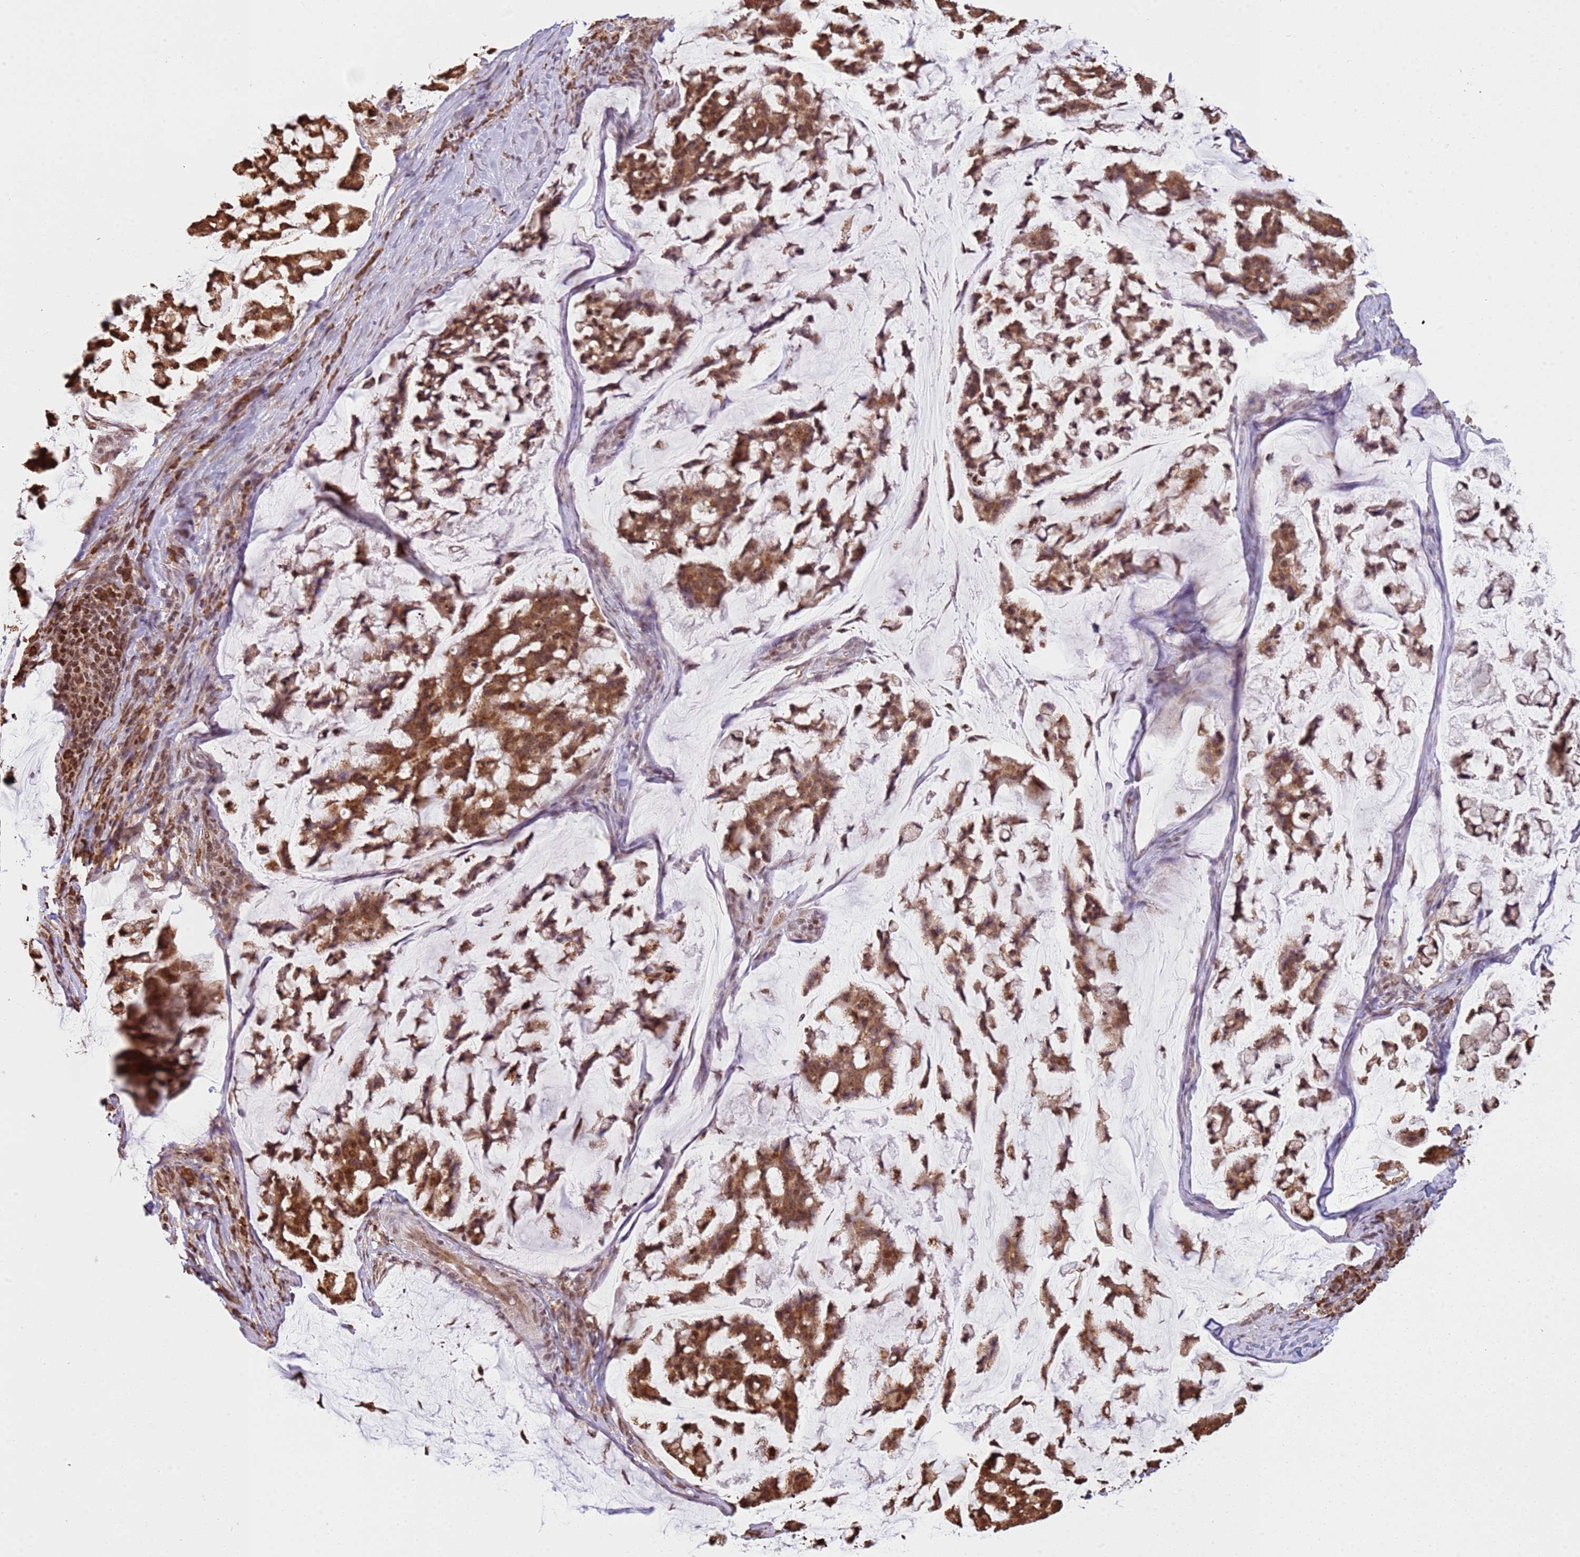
{"staining": {"intensity": "moderate", "quantity": ">75%", "location": "cytoplasmic/membranous,nuclear"}, "tissue": "stomach cancer", "cell_type": "Tumor cells", "image_type": "cancer", "snomed": [{"axis": "morphology", "description": "Adenocarcinoma, NOS"}, {"axis": "topography", "description": "Stomach, lower"}], "caption": "Human stomach adenocarcinoma stained for a protein (brown) demonstrates moderate cytoplasmic/membranous and nuclear positive expression in approximately >75% of tumor cells.", "gene": "SCAF1", "patient": {"sex": "male", "age": 67}}